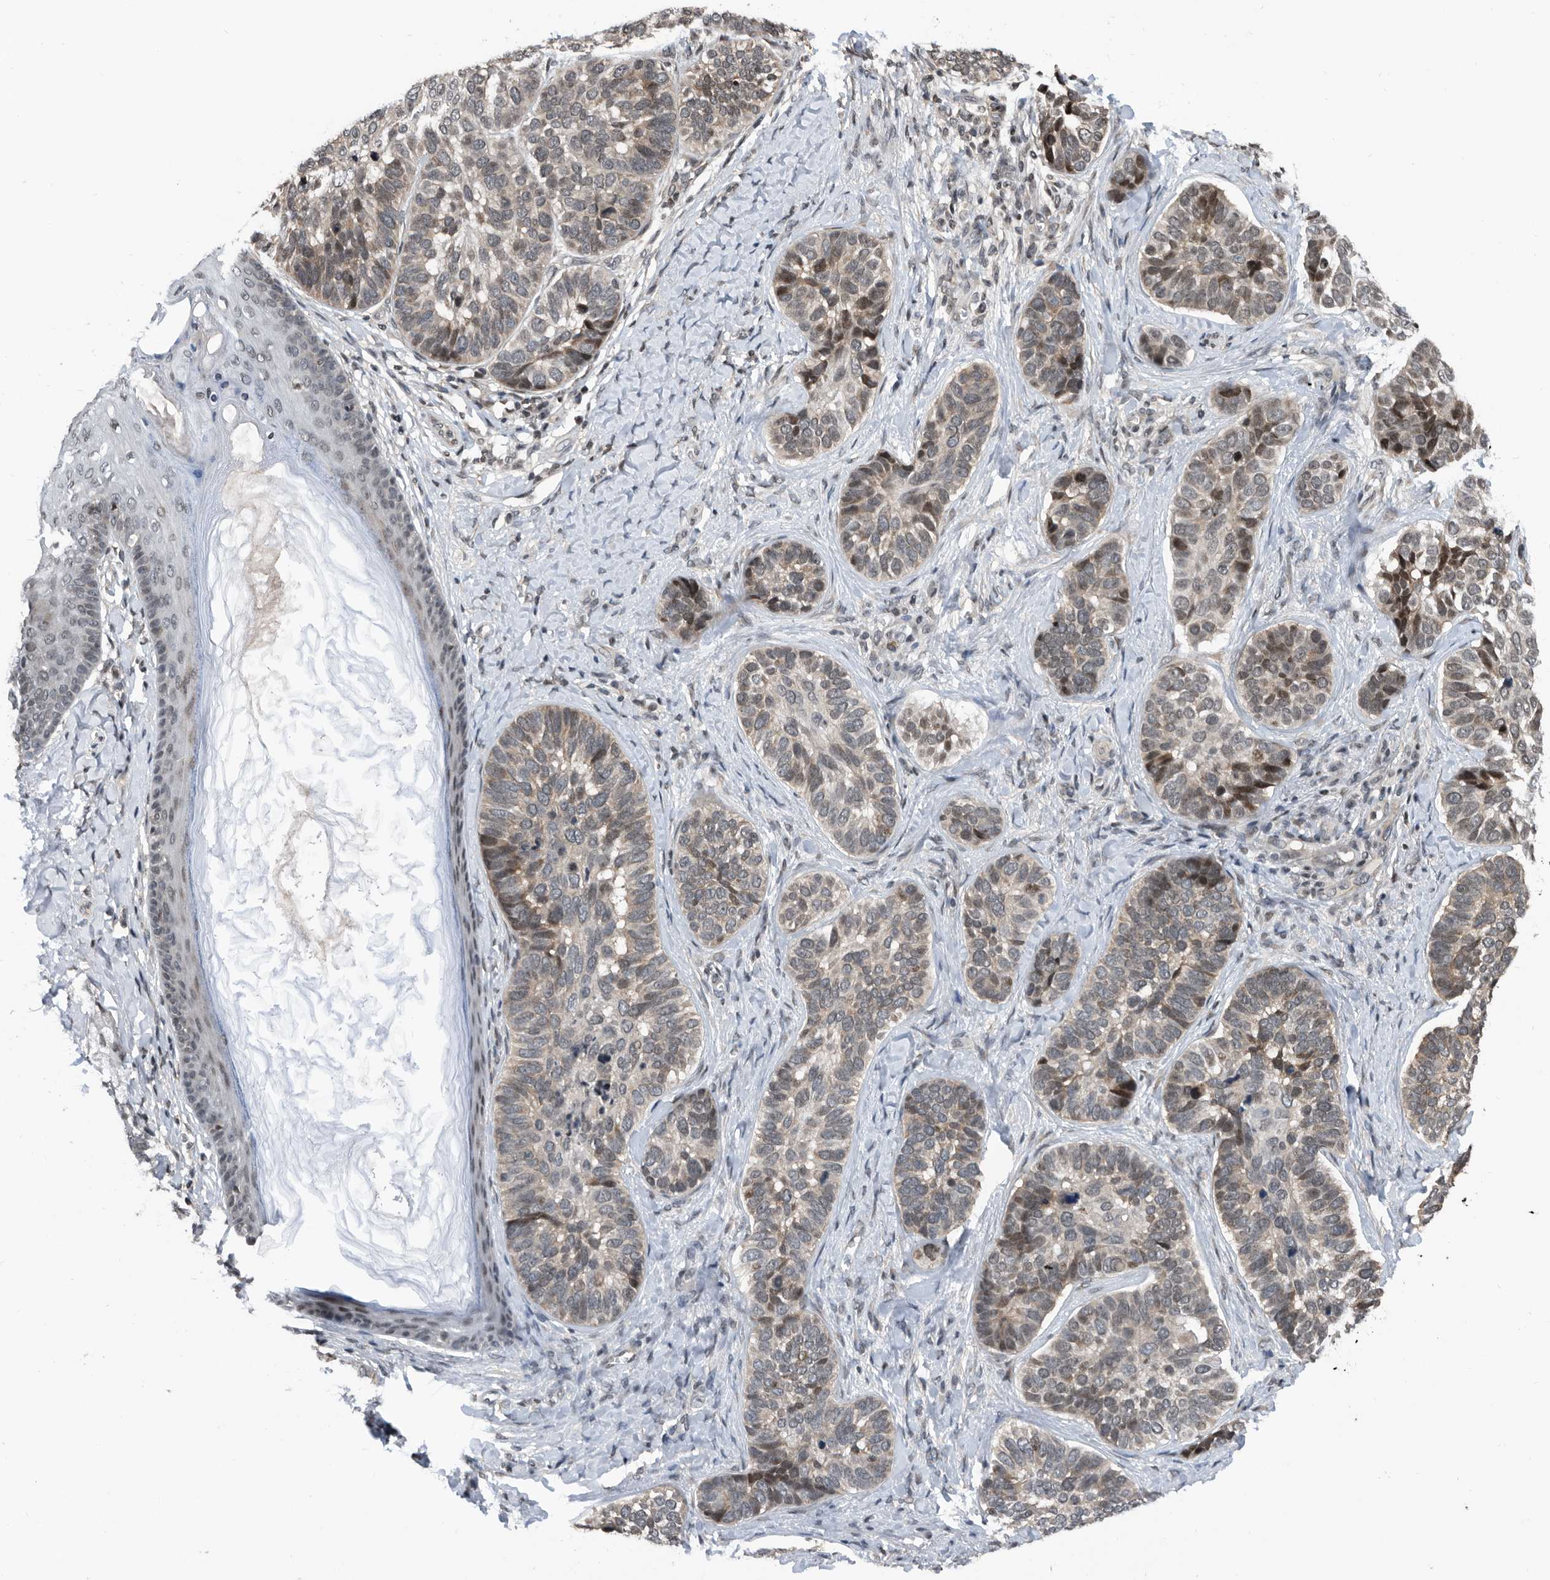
{"staining": {"intensity": "moderate", "quantity": "<25%", "location": "nuclear"}, "tissue": "skin cancer", "cell_type": "Tumor cells", "image_type": "cancer", "snomed": [{"axis": "morphology", "description": "Basal cell carcinoma"}, {"axis": "topography", "description": "Skin"}], "caption": "Immunohistochemistry staining of skin cancer, which exhibits low levels of moderate nuclear staining in approximately <25% of tumor cells indicating moderate nuclear protein staining. The staining was performed using DAB (brown) for protein detection and nuclei were counterstained in hematoxylin (blue).", "gene": "SNRNP48", "patient": {"sex": "male", "age": 62}}